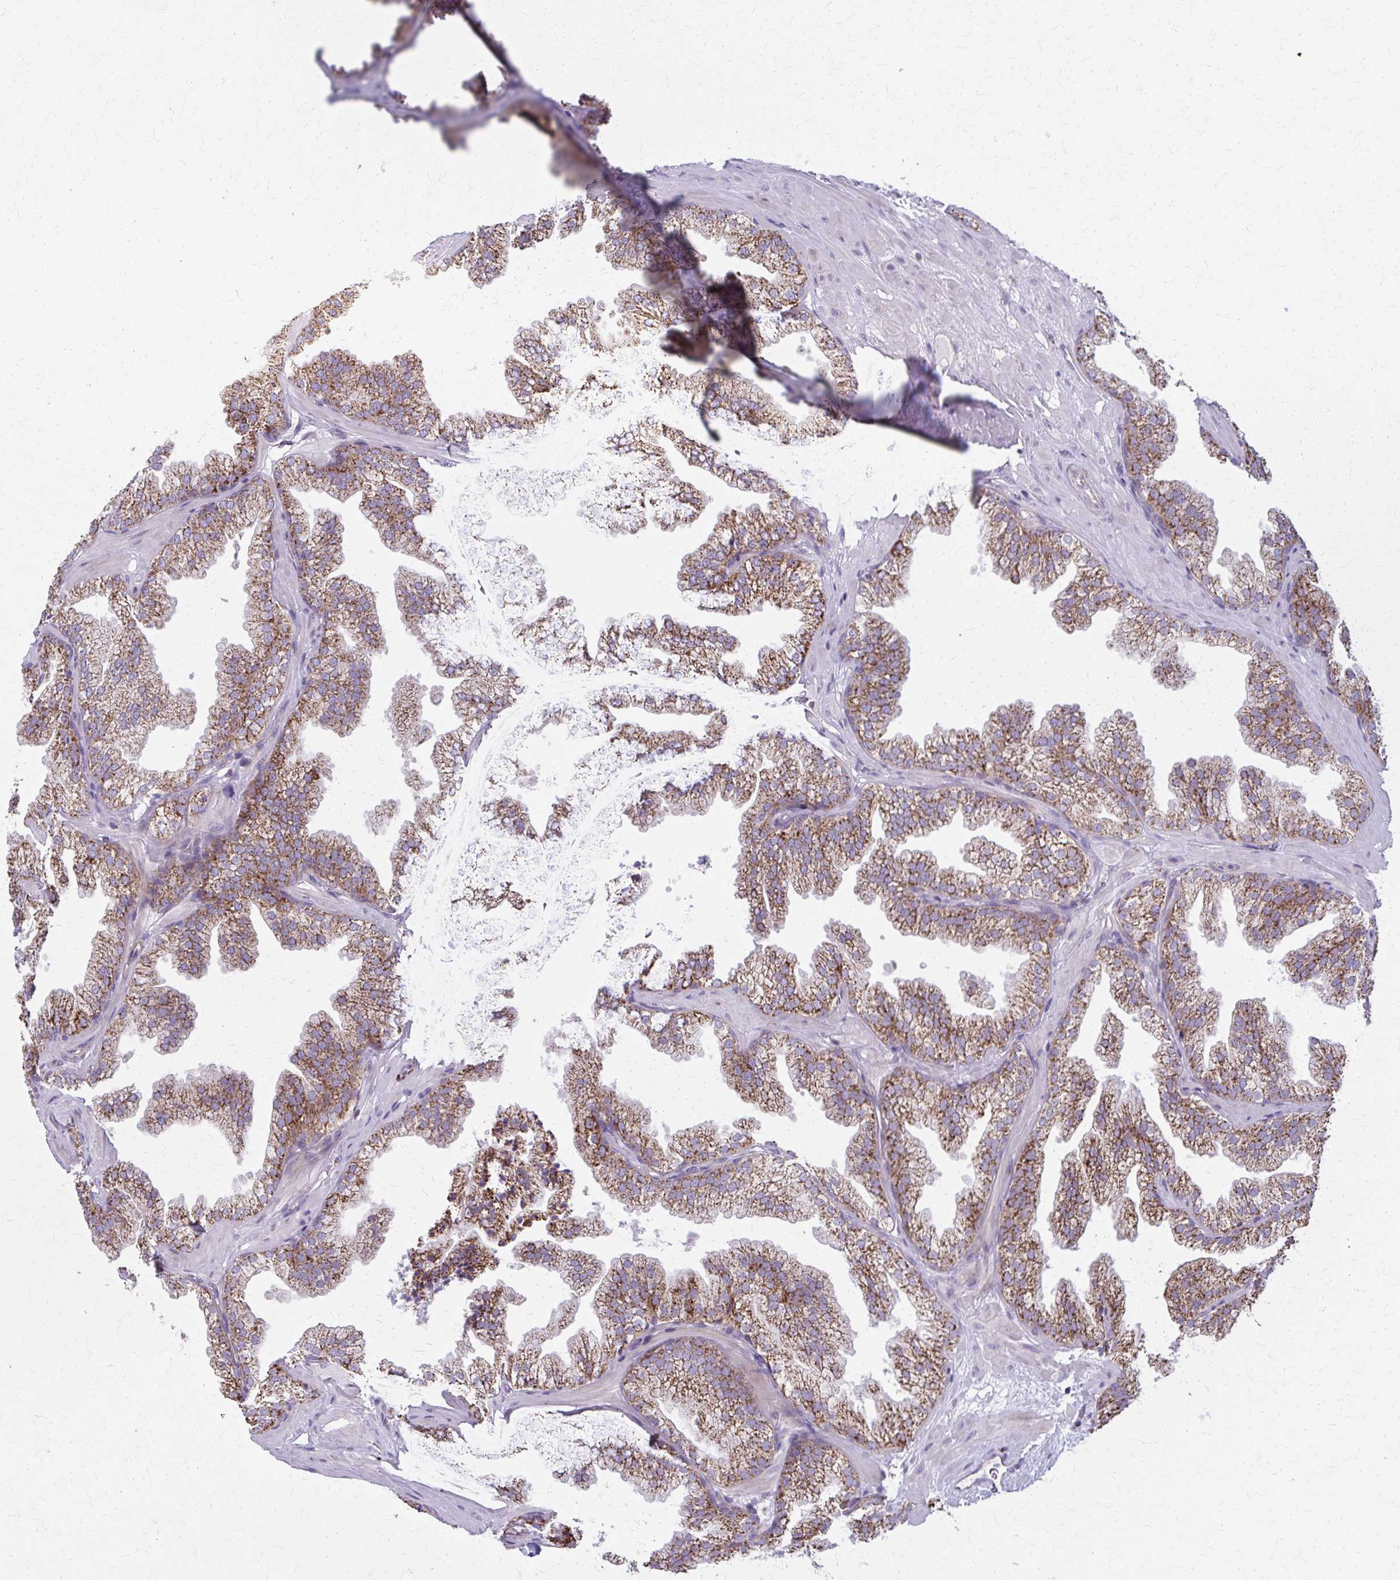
{"staining": {"intensity": "moderate", "quantity": ">75%", "location": "cytoplasmic/membranous"}, "tissue": "prostate", "cell_type": "Glandular cells", "image_type": "normal", "snomed": [{"axis": "morphology", "description": "Normal tissue, NOS"}, {"axis": "topography", "description": "Prostate"}], "caption": "Benign prostate shows moderate cytoplasmic/membranous positivity in about >75% of glandular cells.", "gene": "TVP23A", "patient": {"sex": "male", "age": 37}}